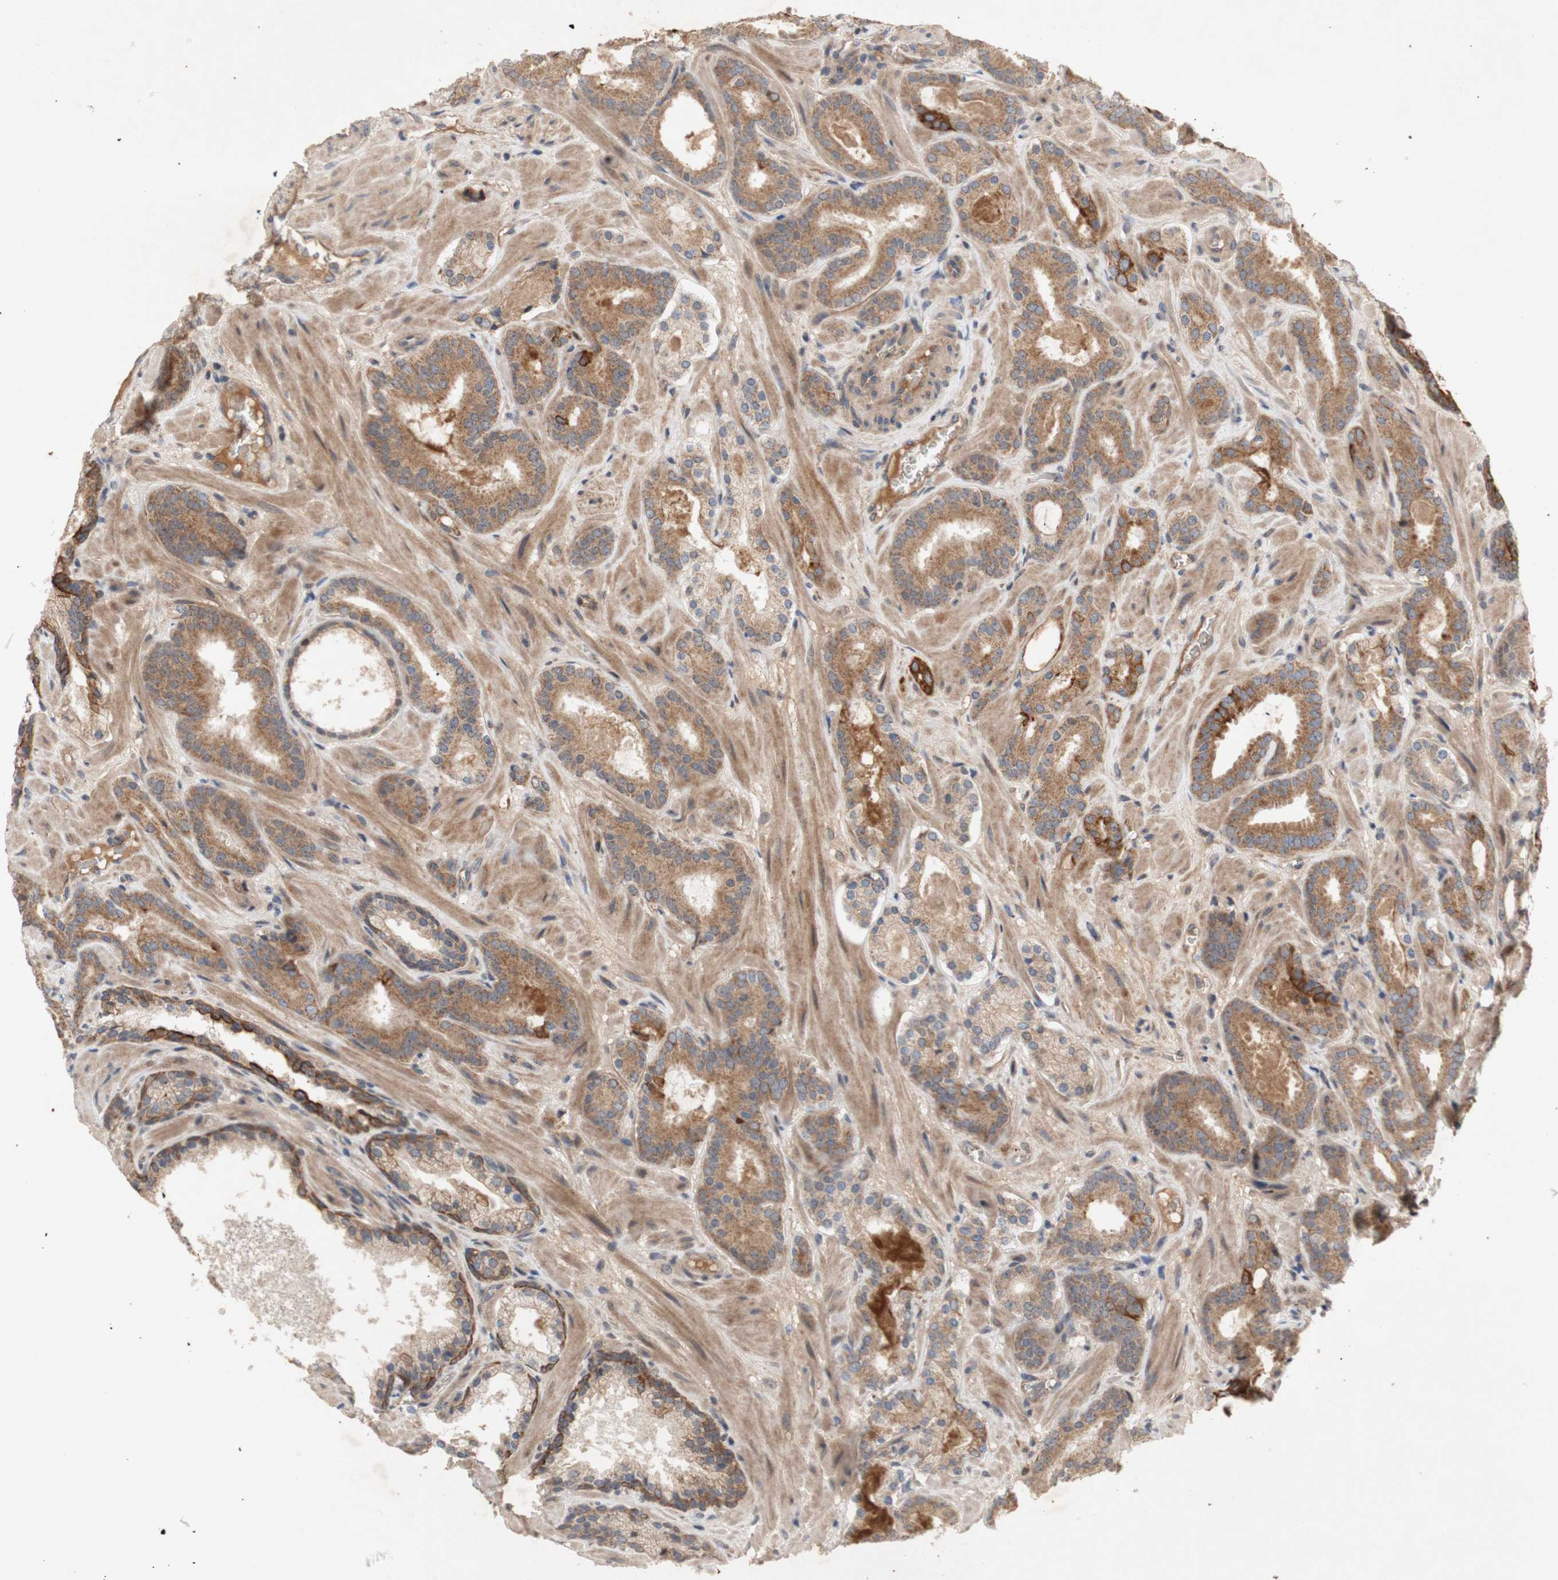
{"staining": {"intensity": "moderate", "quantity": ">75%", "location": "cytoplasmic/membranous"}, "tissue": "prostate cancer", "cell_type": "Tumor cells", "image_type": "cancer", "snomed": [{"axis": "morphology", "description": "Adenocarcinoma, Low grade"}, {"axis": "topography", "description": "Prostate"}], "caption": "Protein staining by immunohistochemistry (IHC) reveals moderate cytoplasmic/membranous positivity in about >75% of tumor cells in adenocarcinoma (low-grade) (prostate). (DAB (3,3'-diaminobenzidine) IHC with brightfield microscopy, high magnification).", "gene": "PKN1", "patient": {"sex": "male", "age": 63}}